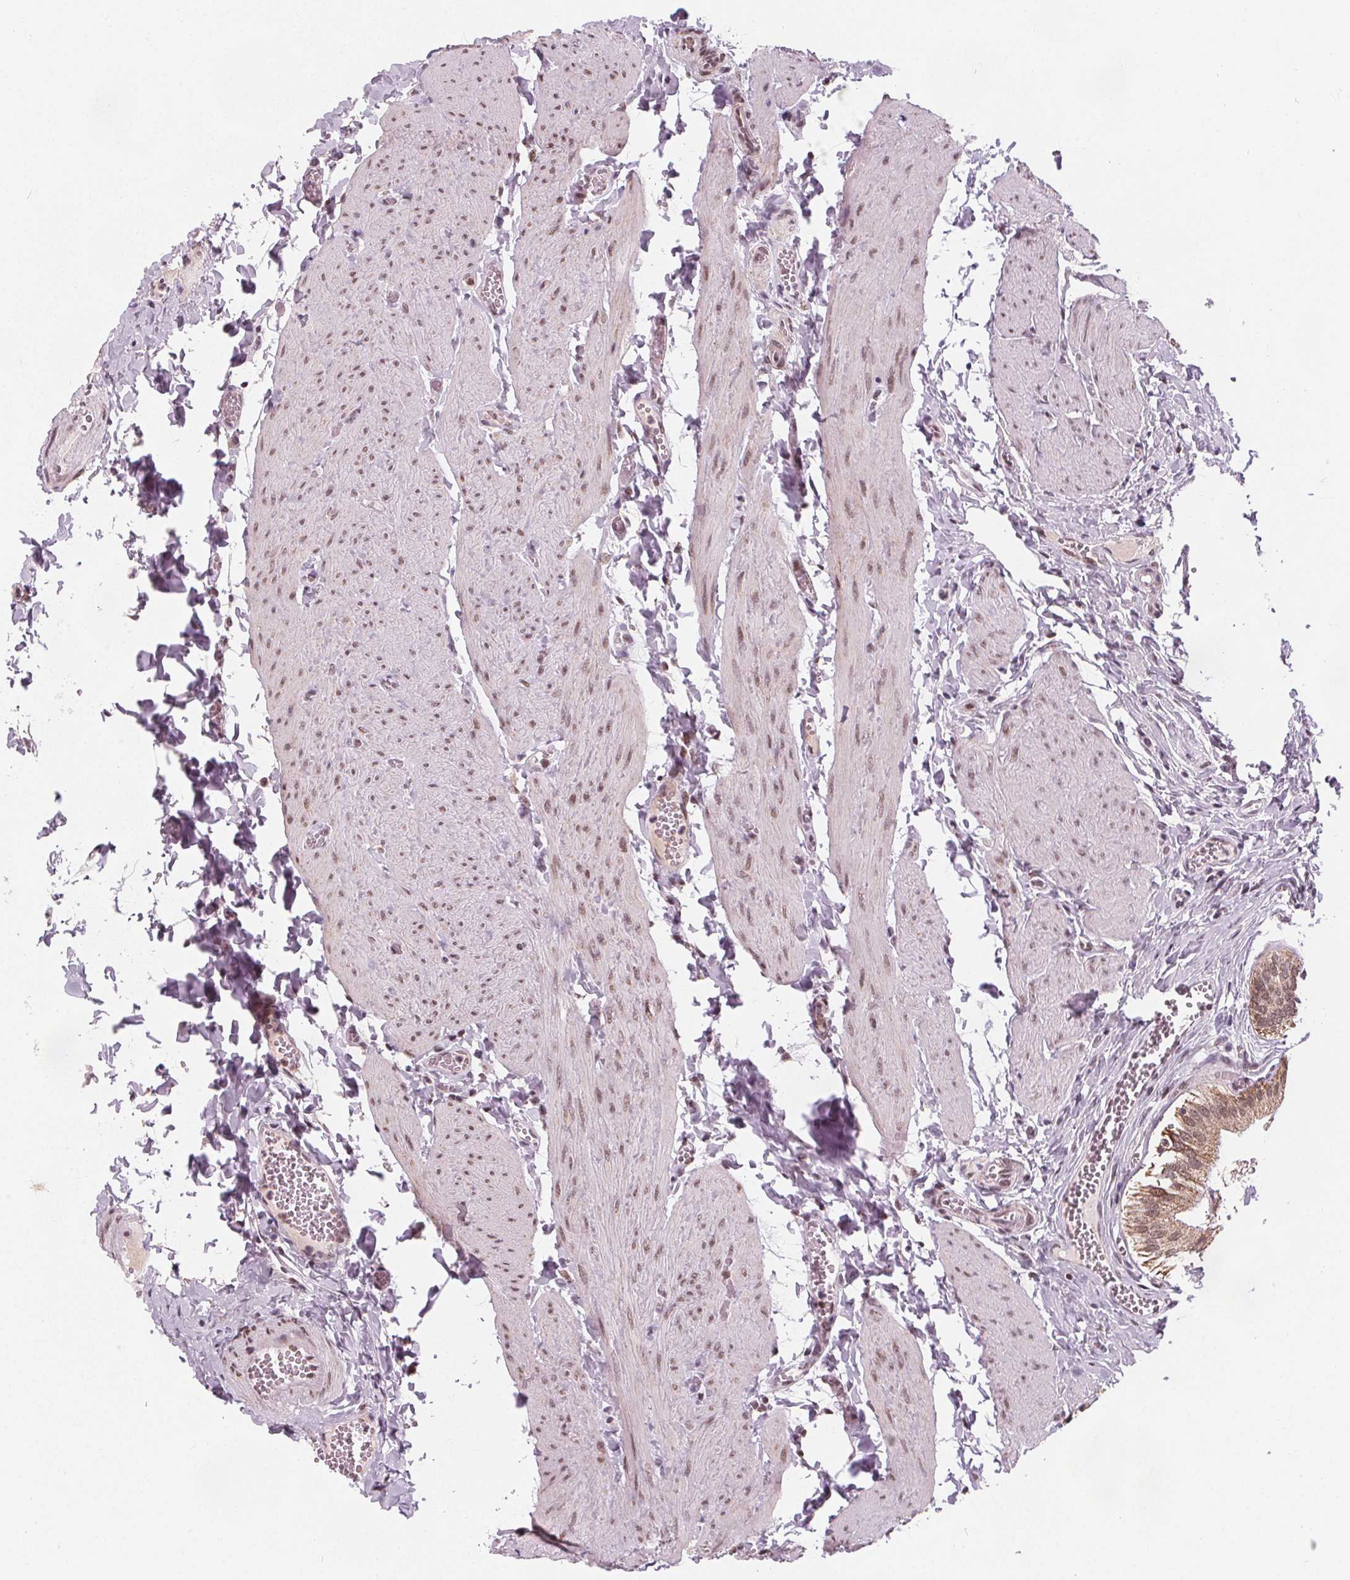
{"staining": {"intensity": "moderate", "quantity": "25%-75%", "location": "cytoplasmic/membranous,nuclear"}, "tissue": "gallbladder", "cell_type": "Glandular cells", "image_type": "normal", "snomed": [{"axis": "morphology", "description": "Normal tissue, NOS"}, {"axis": "topography", "description": "Gallbladder"}, {"axis": "topography", "description": "Peripheral nerve tissue"}], "caption": "Immunohistochemical staining of unremarkable gallbladder displays medium levels of moderate cytoplasmic/membranous,nuclear staining in about 25%-75% of glandular cells.", "gene": "DPM2", "patient": {"sex": "male", "age": 17}}